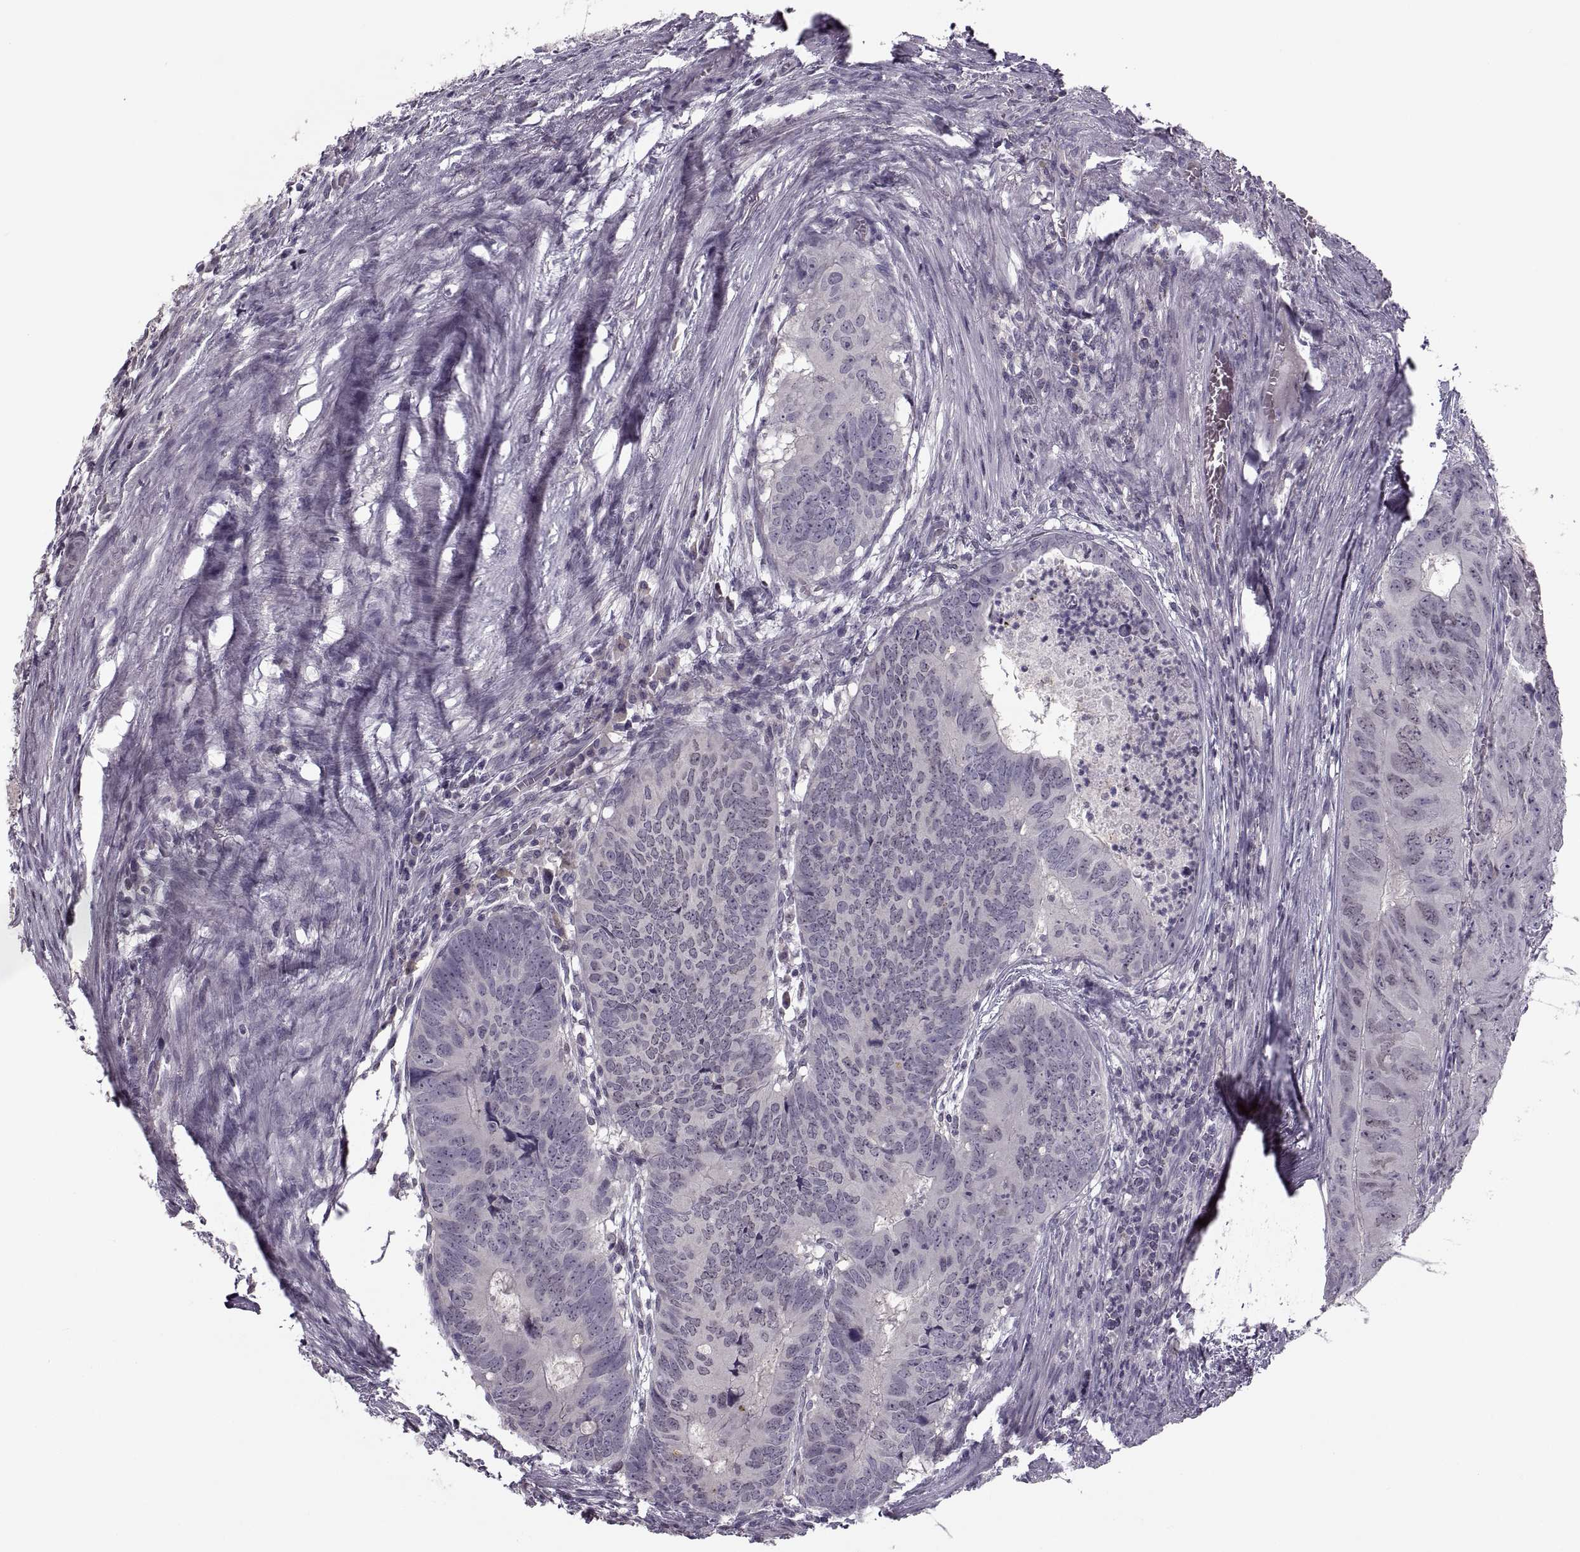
{"staining": {"intensity": "weak", "quantity": "<25%", "location": "nuclear"}, "tissue": "colorectal cancer", "cell_type": "Tumor cells", "image_type": "cancer", "snomed": [{"axis": "morphology", "description": "Adenocarcinoma, NOS"}, {"axis": "topography", "description": "Colon"}], "caption": "Colorectal cancer (adenocarcinoma) was stained to show a protein in brown. There is no significant expression in tumor cells. (DAB IHC visualized using brightfield microscopy, high magnification).", "gene": "CACNA1F", "patient": {"sex": "male", "age": 79}}